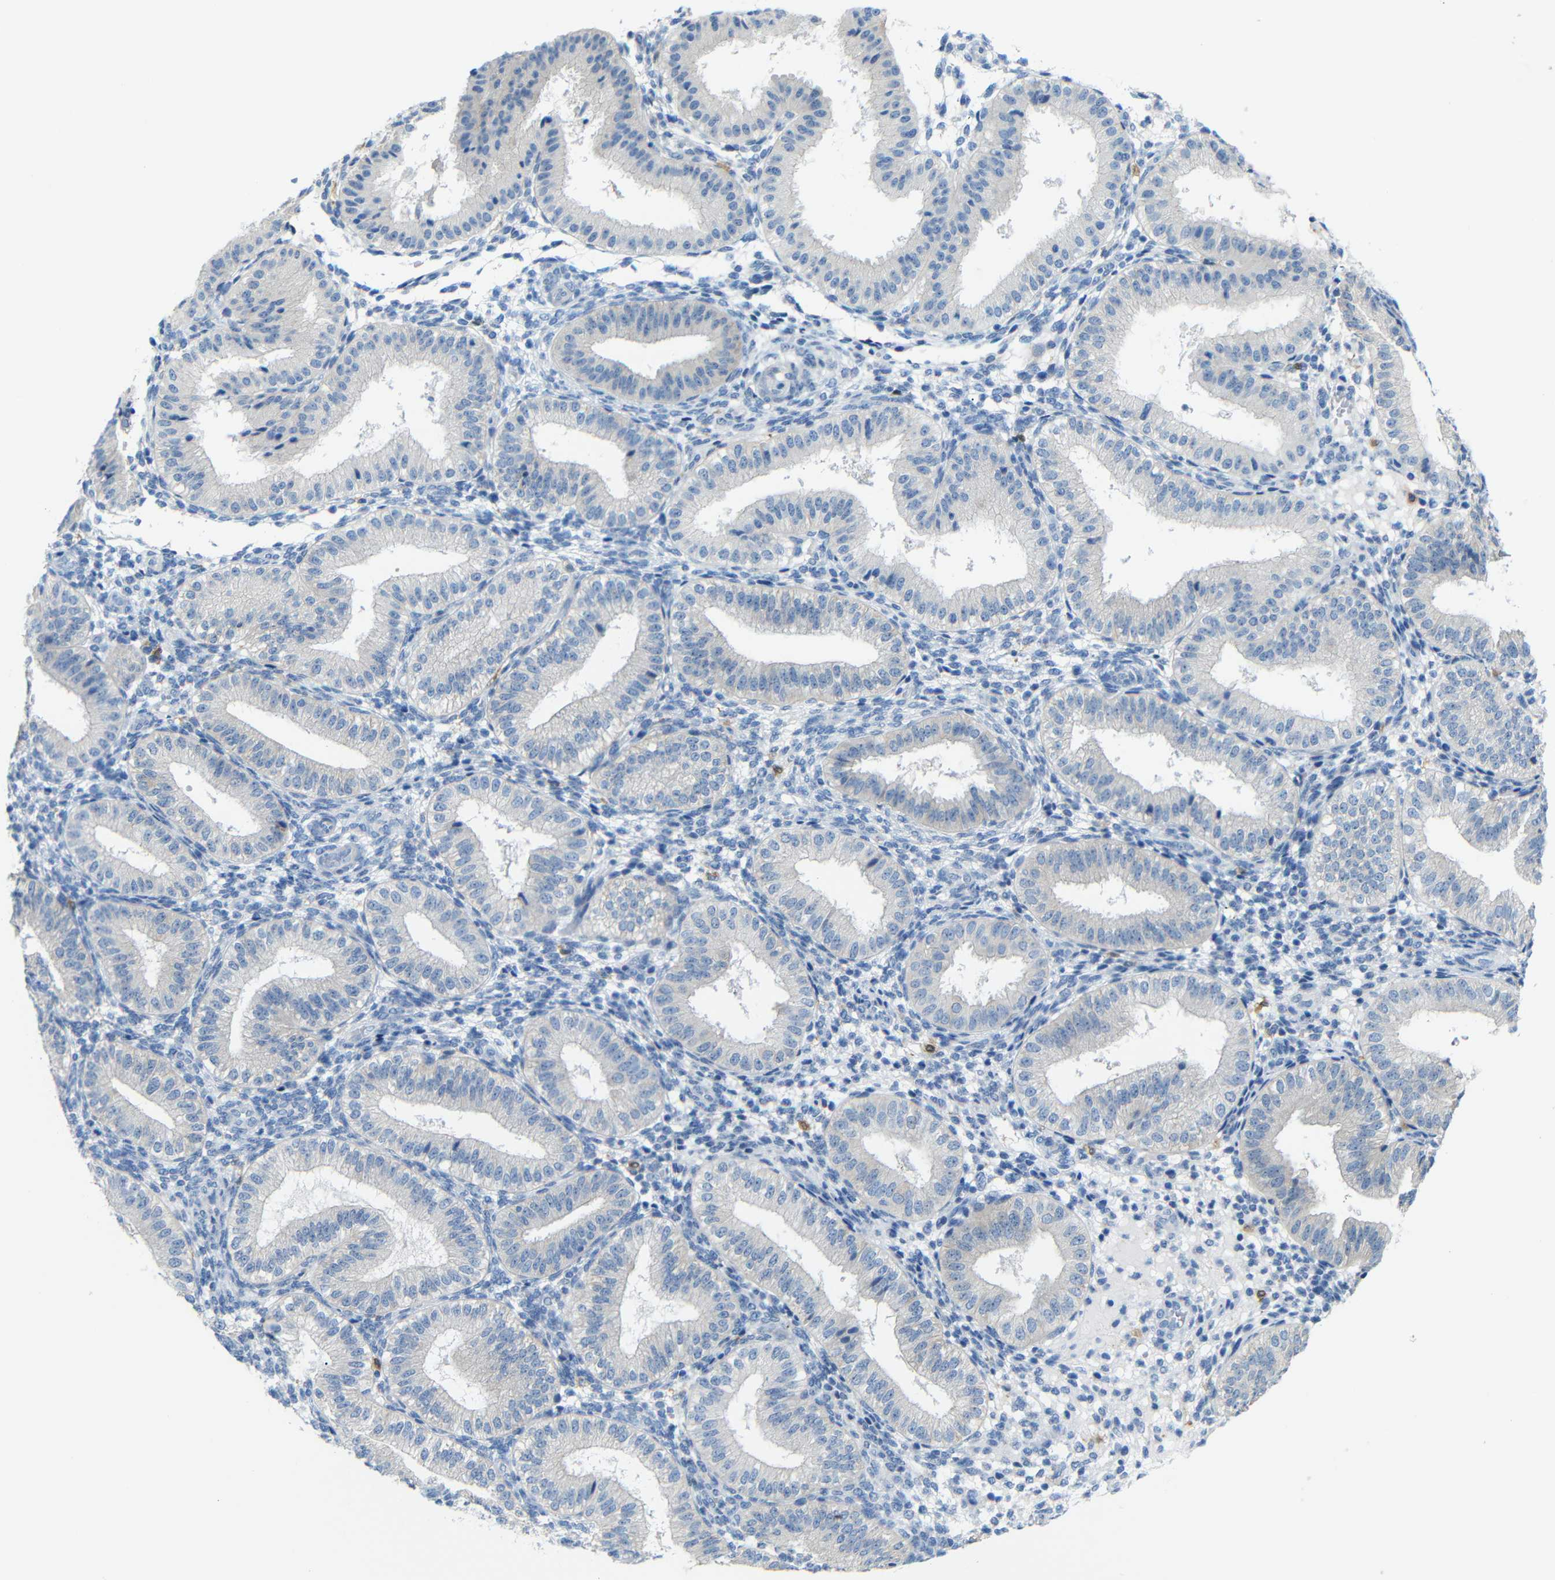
{"staining": {"intensity": "negative", "quantity": "none", "location": "none"}, "tissue": "endometrium", "cell_type": "Cells in endometrial stroma", "image_type": "normal", "snomed": [{"axis": "morphology", "description": "Normal tissue, NOS"}, {"axis": "topography", "description": "Endometrium"}], "caption": "Cells in endometrial stroma are negative for brown protein staining in benign endometrium. Nuclei are stained in blue.", "gene": "C1orf210", "patient": {"sex": "female", "age": 39}}